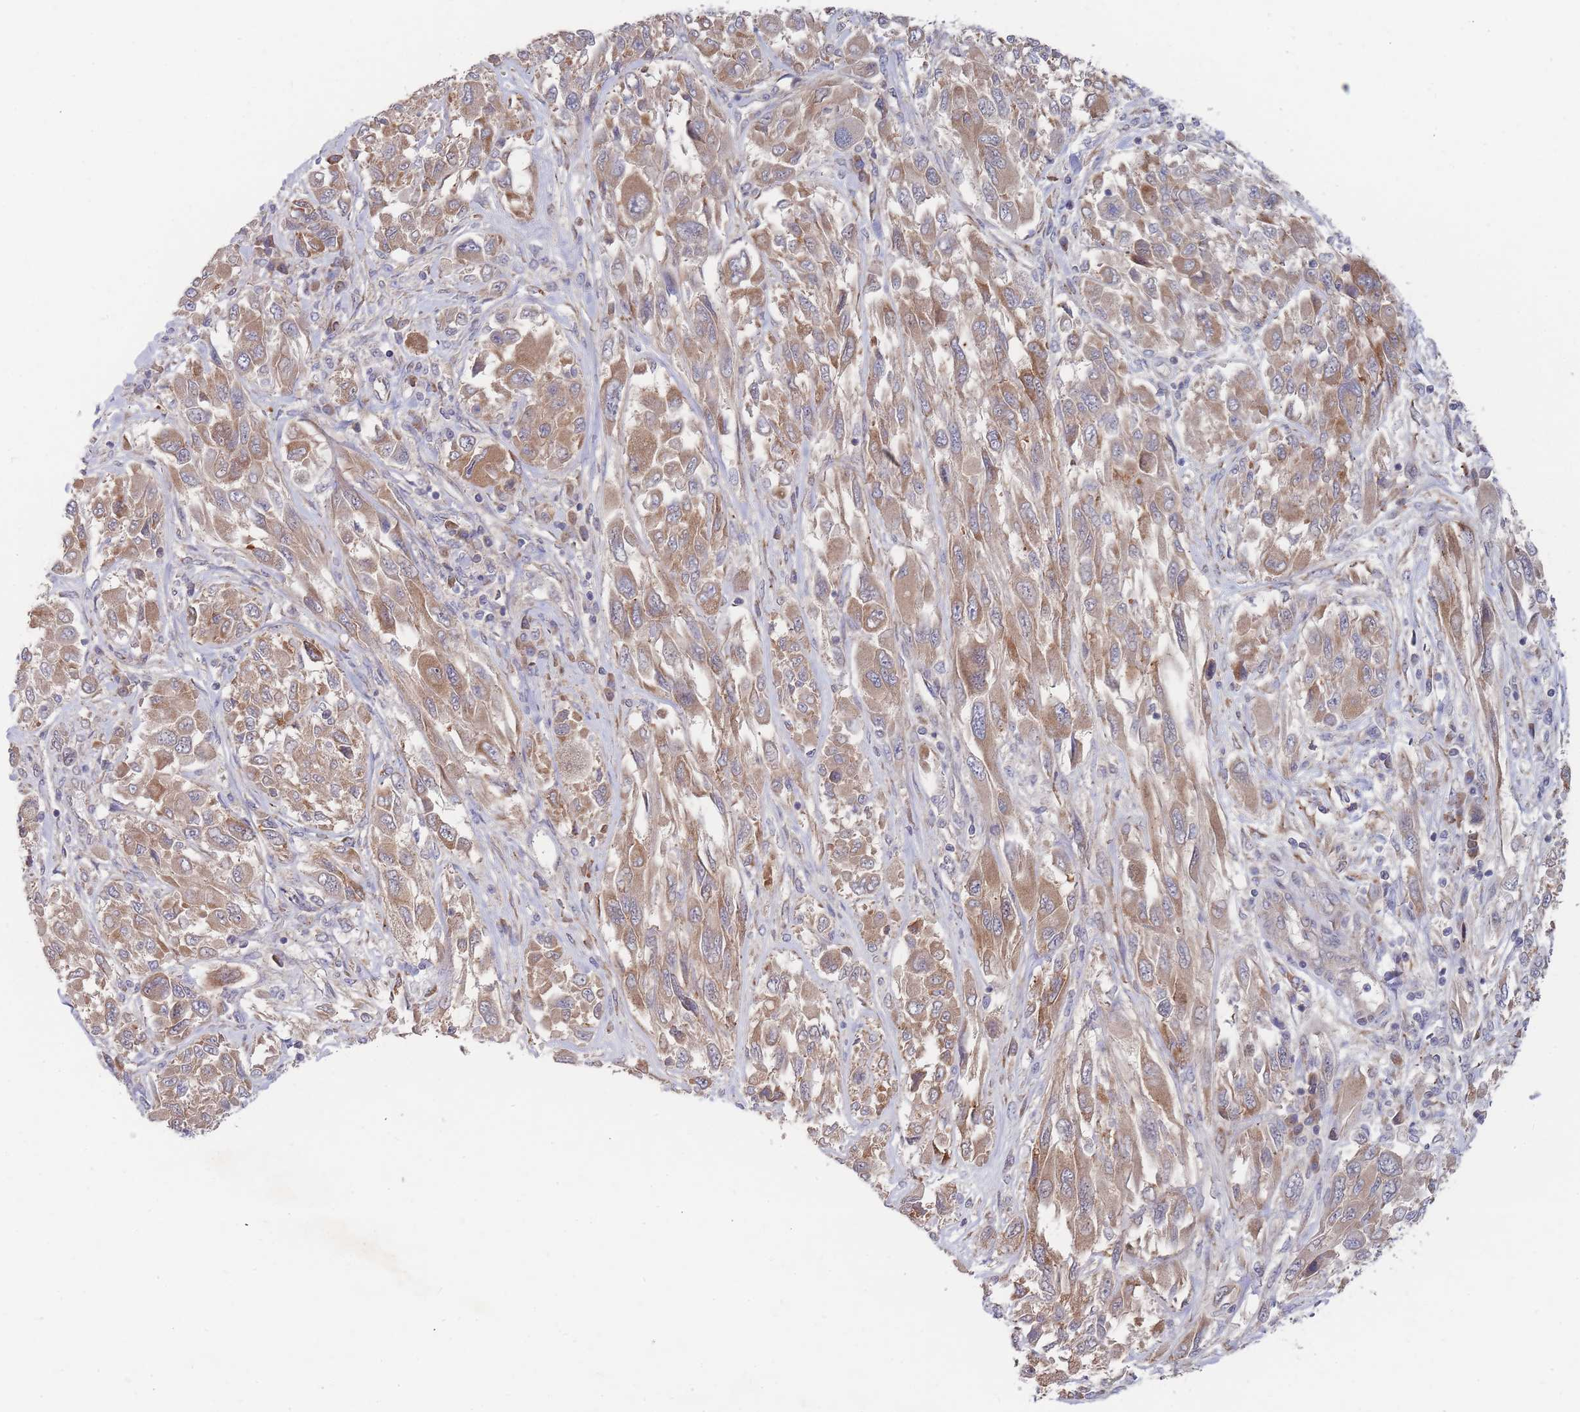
{"staining": {"intensity": "moderate", "quantity": ">75%", "location": "cytoplasmic/membranous"}, "tissue": "melanoma", "cell_type": "Tumor cells", "image_type": "cancer", "snomed": [{"axis": "morphology", "description": "Malignant melanoma, NOS"}, {"axis": "topography", "description": "Skin"}], "caption": "Protein expression analysis of melanoma shows moderate cytoplasmic/membranous positivity in approximately >75% of tumor cells. The staining was performed using DAB, with brown indicating positive protein expression. Nuclei are stained blue with hematoxylin.", "gene": "SLC35F5", "patient": {"sex": "female", "age": 91}}